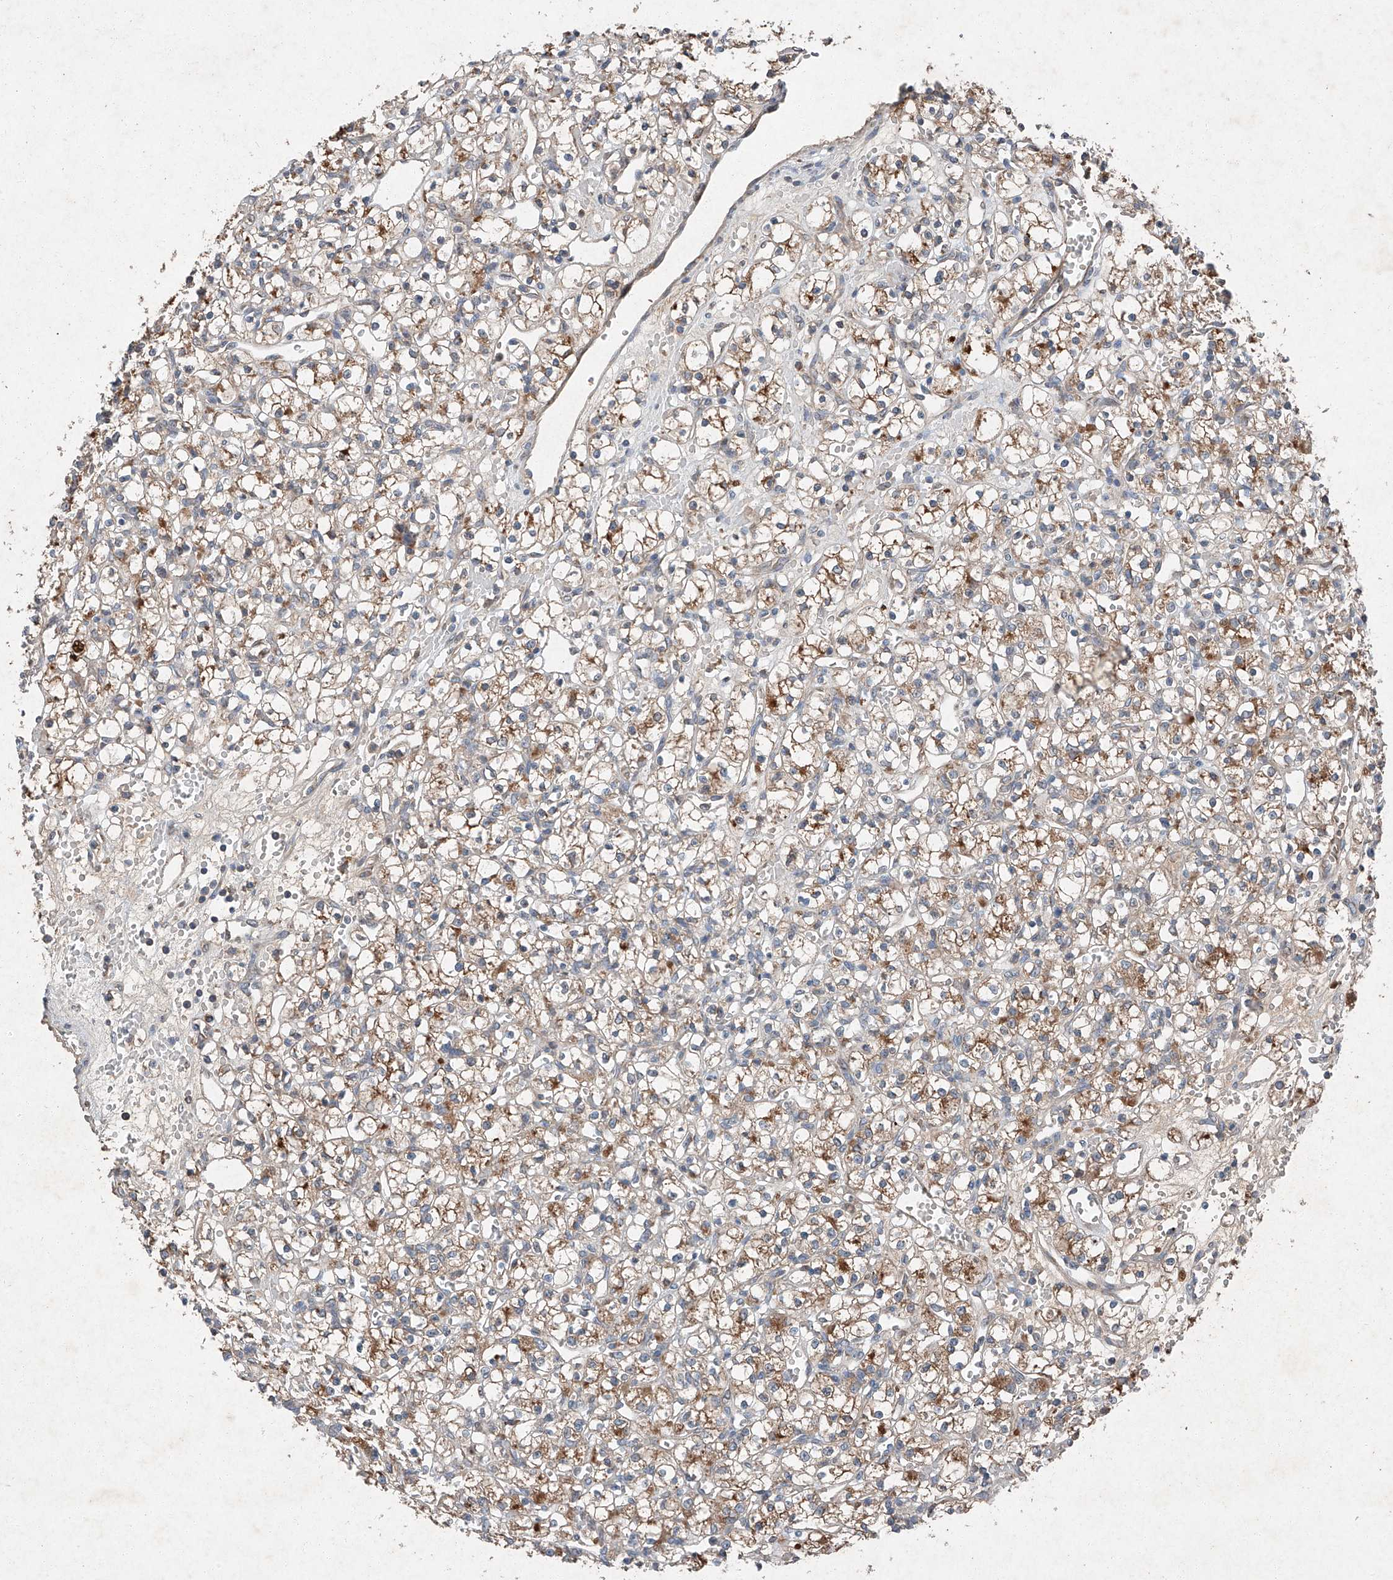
{"staining": {"intensity": "moderate", "quantity": "25%-75%", "location": "cytoplasmic/membranous"}, "tissue": "renal cancer", "cell_type": "Tumor cells", "image_type": "cancer", "snomed": [{"axis": "morphology", "description": "Adenocarcinoma, NOS"}, {"axis": "topography", "description": "Kidney"}], "caption": "Human renal adenocarcinoma stained with a brown dye exhibits moderate cytoplasmic/membranous positive positivity in about 25%-75% of tumor cells.", "gene": "RUSC1", "patient": {"sex": "female", "age": 59}}